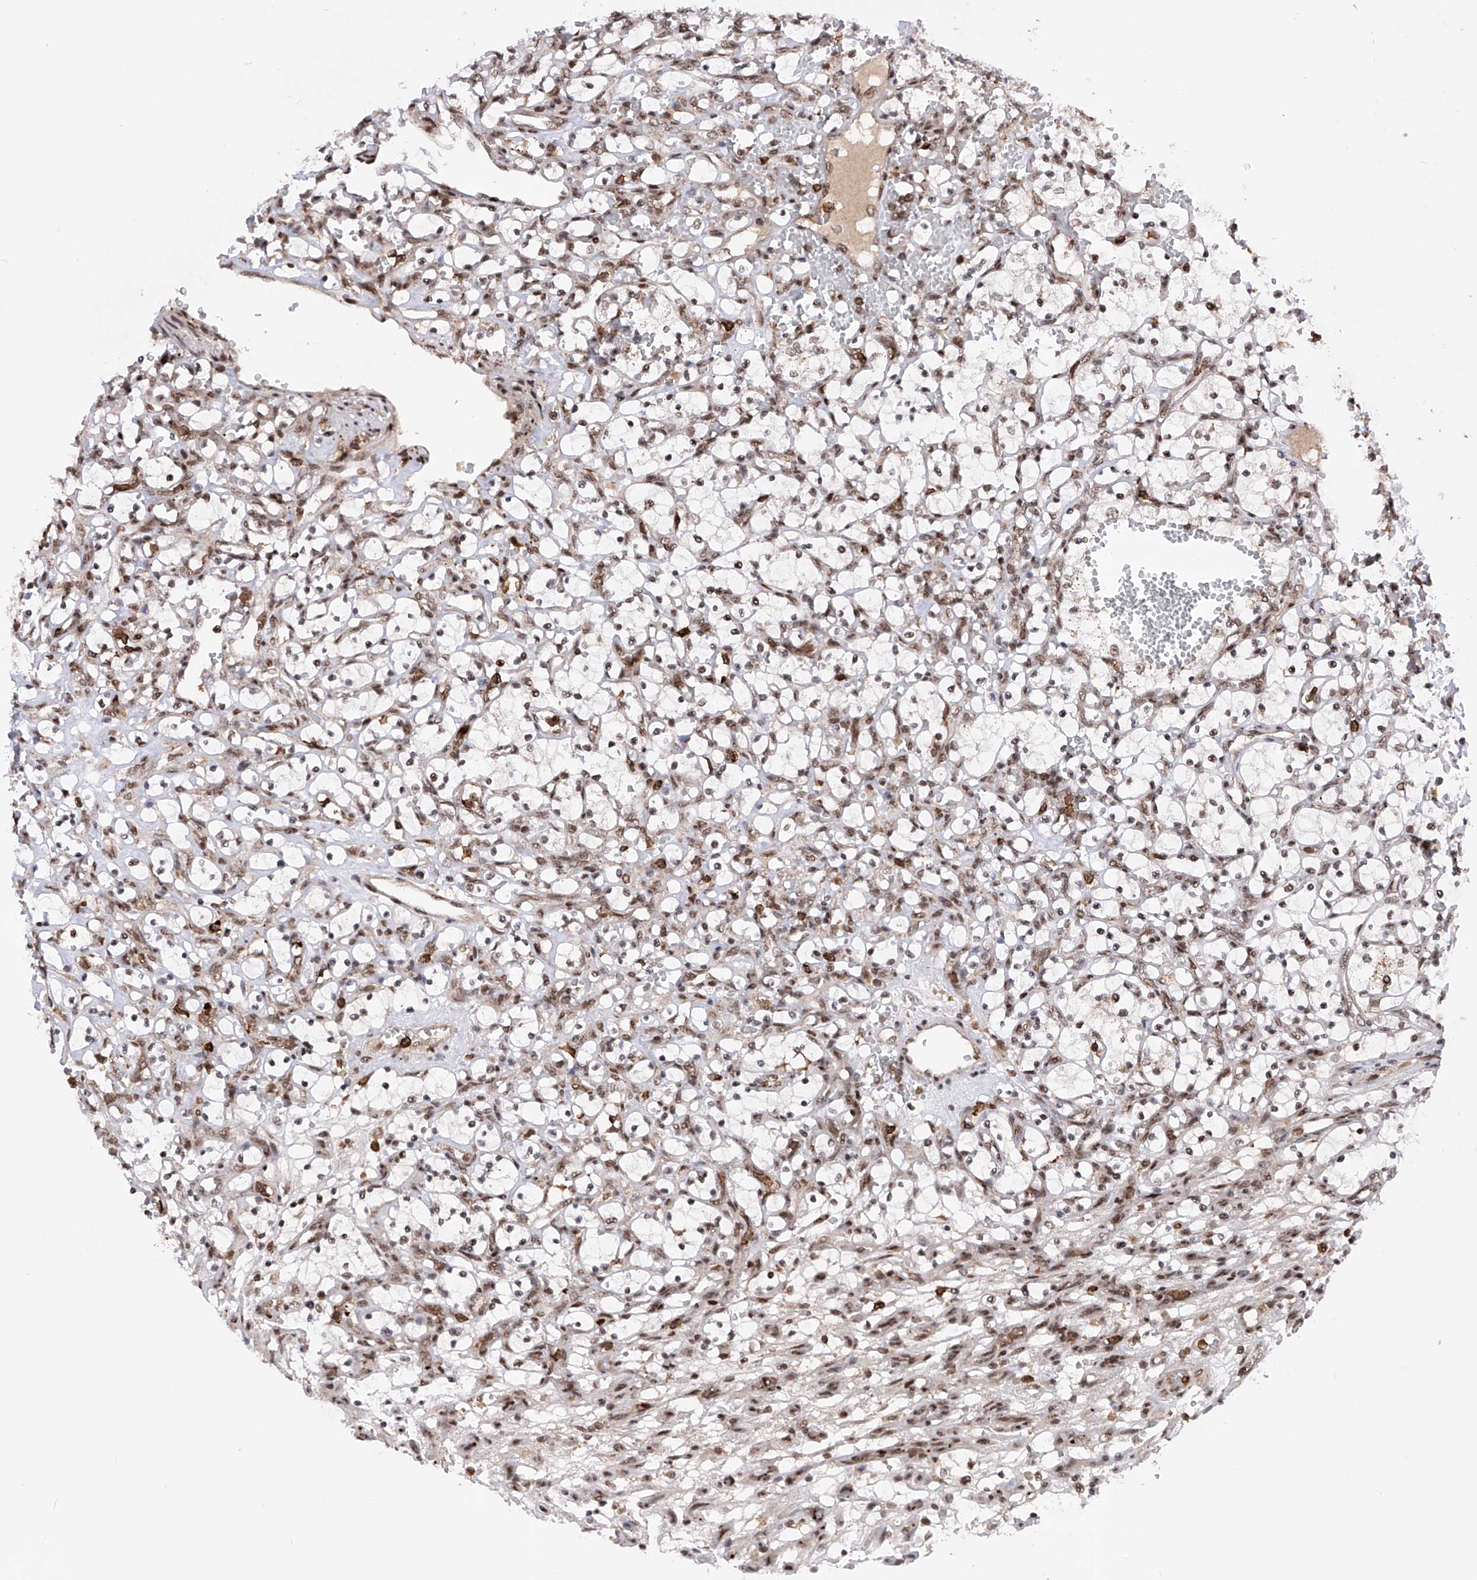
{"staining": {"intensity": "moderate", "quantity": "<25%", "location": "nuclear"}, "tissue": "renal cancer", "cell_type": "Tumor cells", "image_type": "cancer", "snomed": [{"axis": "morphology", "description": "Adenocarcinoma, NOS"}, {"axis": "topography", "description": "Kidney"}], "caption": "A histopathology image of renal cancer (adenocarcinoma) stained for a protein reveals moderate nuclear brown staining in tumor cells.", "gene": "ZNF280D", "patient": {"sex": "female", "age": 69}}